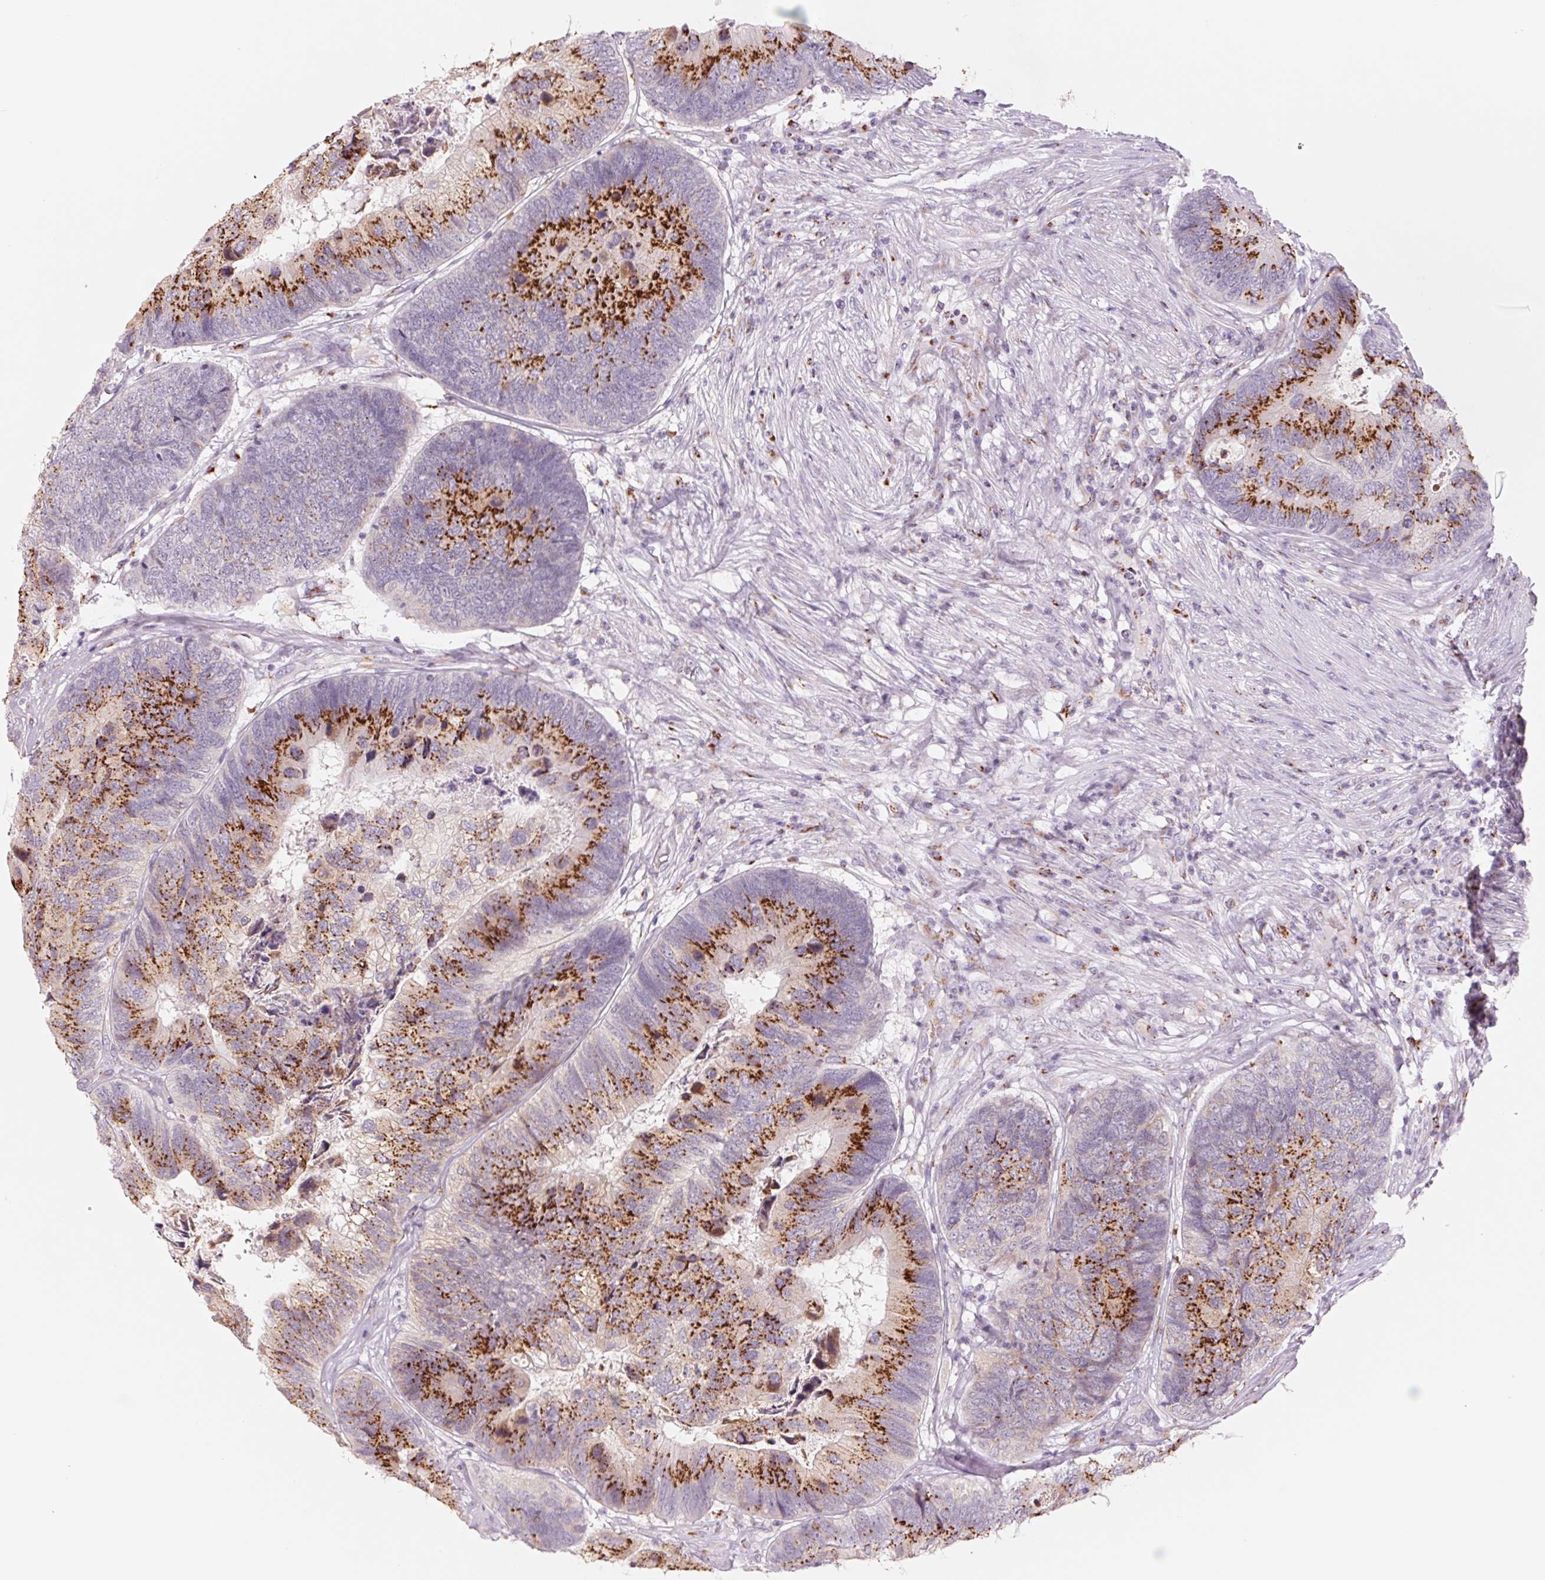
{"staining": {"intensity": "strong", "quantity": ">75%", "location": "cytoplasmic/membranous"}, "tissue": "colorectal cancer", "cell_type": "Tumor cells", "image_type": "cancer", "snomed": [{"axis": "morphology", "description": "Adenocarcinoma, NOS"}, {"axis": "topography", "description": "Colon"}], "caption": "DAB (3,3'-diaminobenzidine) immunohistochemical staining of colorectal cancer (adenocarcinoma) reveals strong cytoplasmic/membranous protein positivity in about >75% of tumor cells. The staining is performed using DAB (3,3'-diaminobenzidine) brown chromogen to label protein expression. The nuclei are counter-stained blue using hematoxylin.", "gene": "GALNT7", "patient": {"sex": "female", "age": 67}}